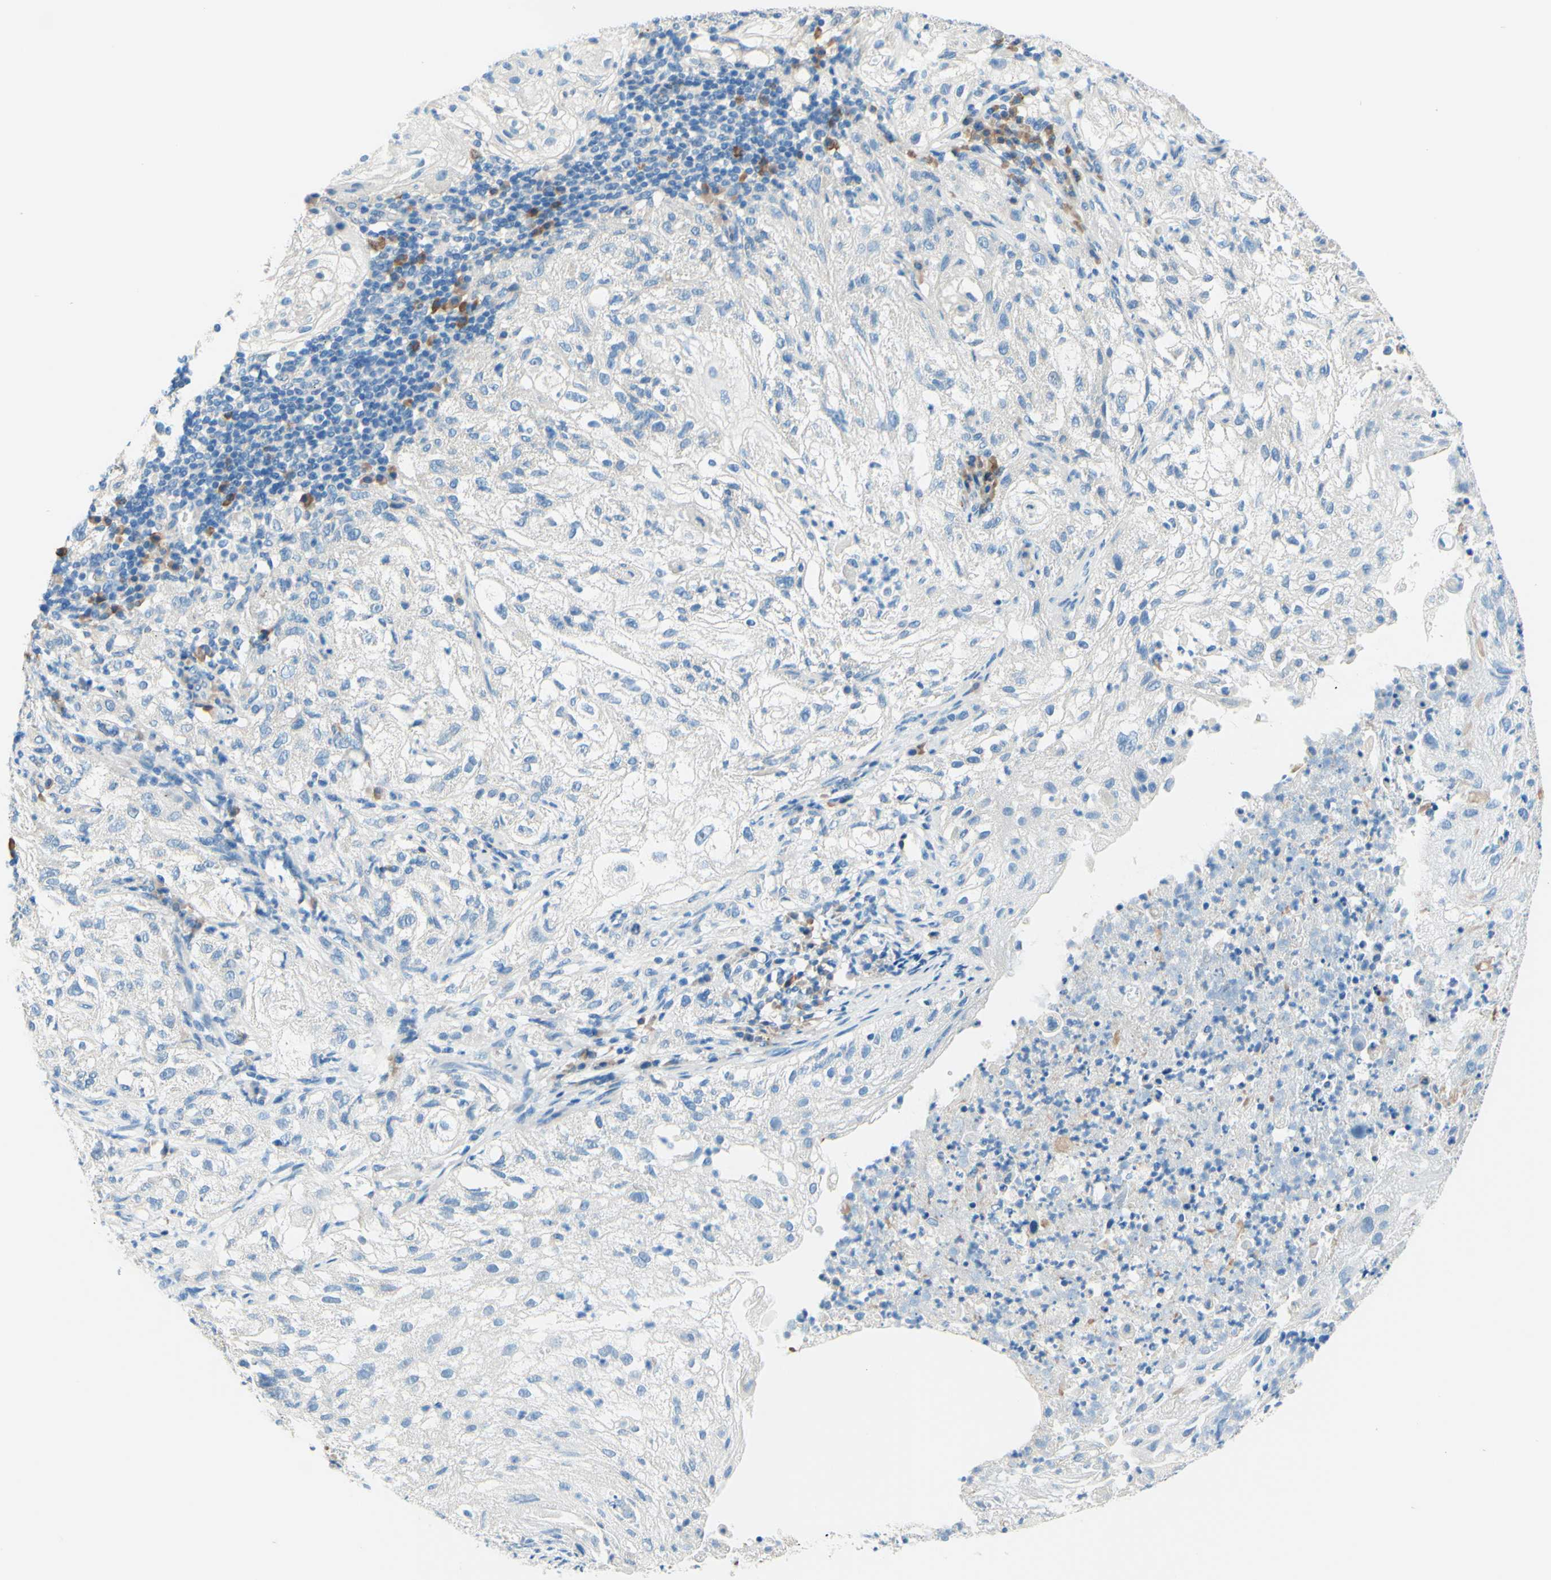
{"staining": {"intensity": "negative", "quantity": "none", "location": "none"}, "tissue": "lung cancer", "cell_type": "Tumor cells", "image_type": "cancer", "snomed": [{"axis": "morphology", "description": "Inflammation, NOS"}, {"axis": "morphology", "description": "Squamous cell carcinoma, NOS"}, {"axis": "topography", "description": "Lymph node"}, {"axis": "topography", "description": "Soft tissue"}, {"axis": "topography", "description": "Lung"}], "caption": "High magnification brightfield microscopy of squamous cell carcinoma (lung) stained with DAB (brown) and counterstained with hematoxylin (blue): tumor cells show no significant expression.", "gene": "PASD1", "patient": {"sex": "male", "age": 66}}